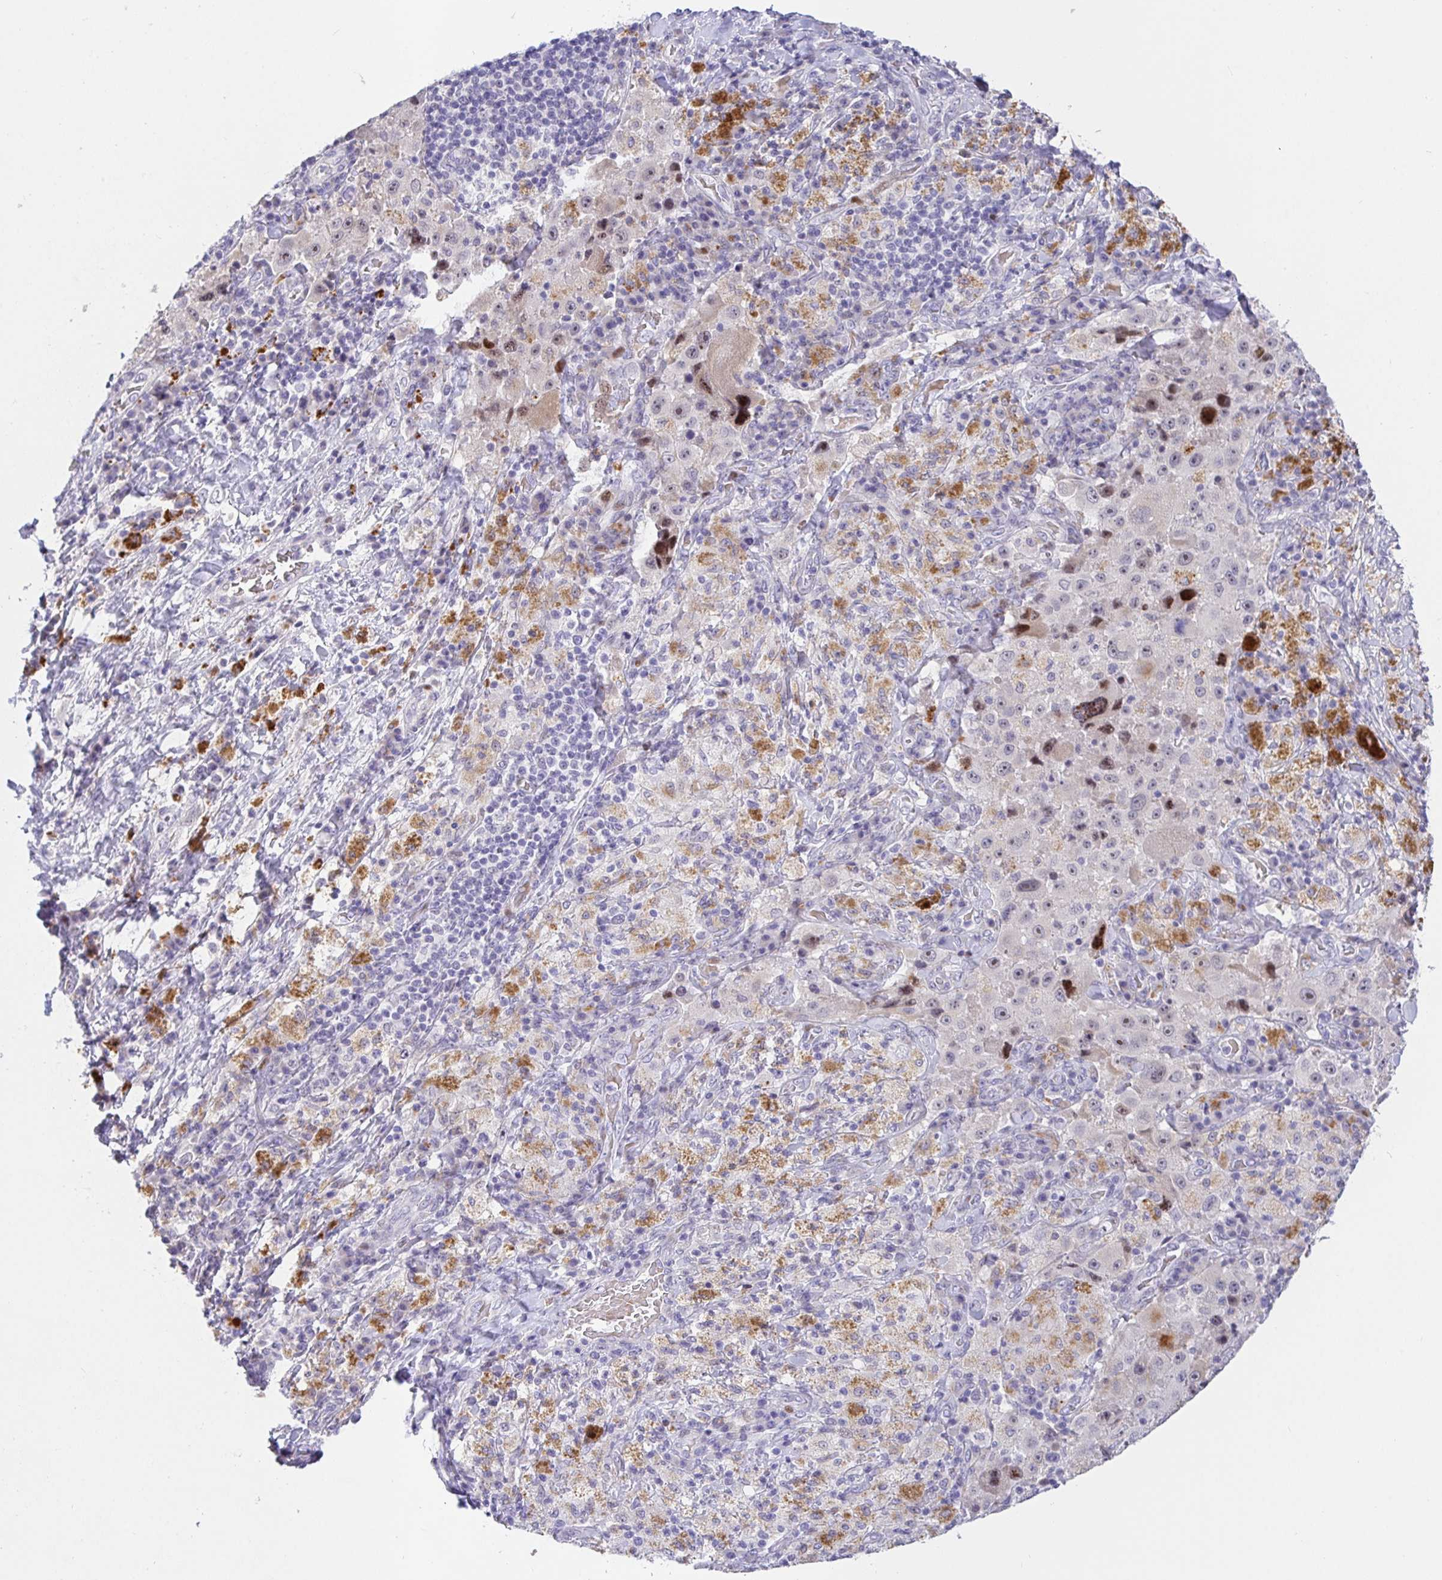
{"staining": {"intensity": "moderate", "quantity": "<25%", "location": "nuclear"}, "tissue": "melanoma", "cell_type": "Tumor cells", "image_type": "cancer", "snomed": [{"axis": "morphology", "description": "Malignant melanoma, Metastatic site"}, {"axis": "topography", "description": "Lymph node"}], "caption": "Melanoma was stained to show a protein in brown. There is low levels of moderate nuclear staining in about <25% of tumor cells. (DAB IHC, brown staining for protein, blue staining for nuclei).", "gene": "KBTBD13", "patient": {"sex": "male", "age": 62}}